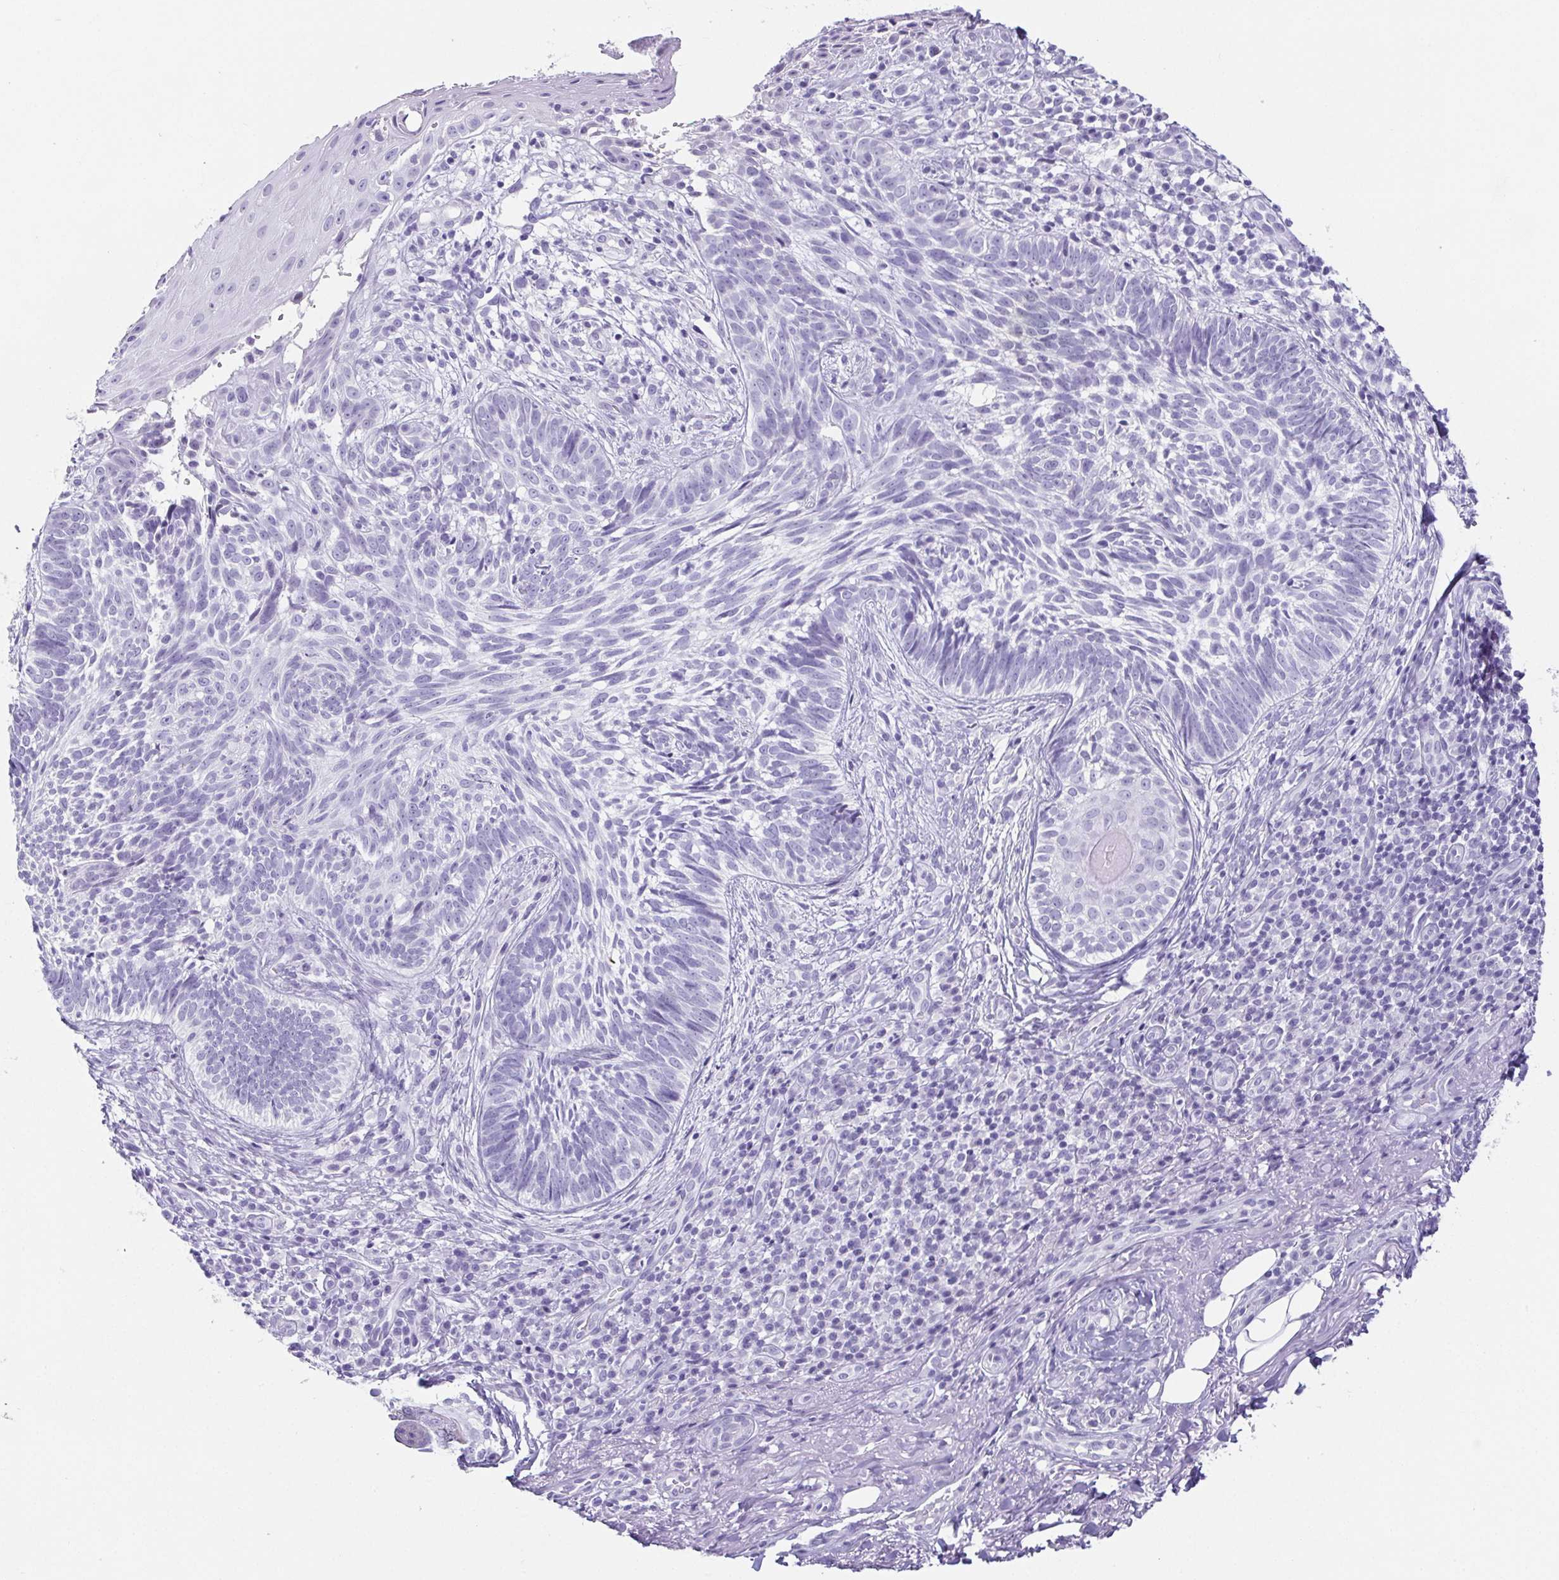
{"staining": {"intensity": "negative", "quantity": "none", "location": "none"}, "tissue": "skin cancer", "cell_type": "Tumor cells", "image_type": "cancer", "snomed": [{"axis": "morphology", "description": "Basal cell carcinoma"}, {"axis": "topography", "description": "Skin"}], "caption": "Protein analysis of skin cancer reveals no significant expression in tumor cells. (Brightfield microscopy of DAB immunohistochemistry (IHC) at high magnification).", "gene": "ESX1", "patient": {"sex": "male", "age": 65}}